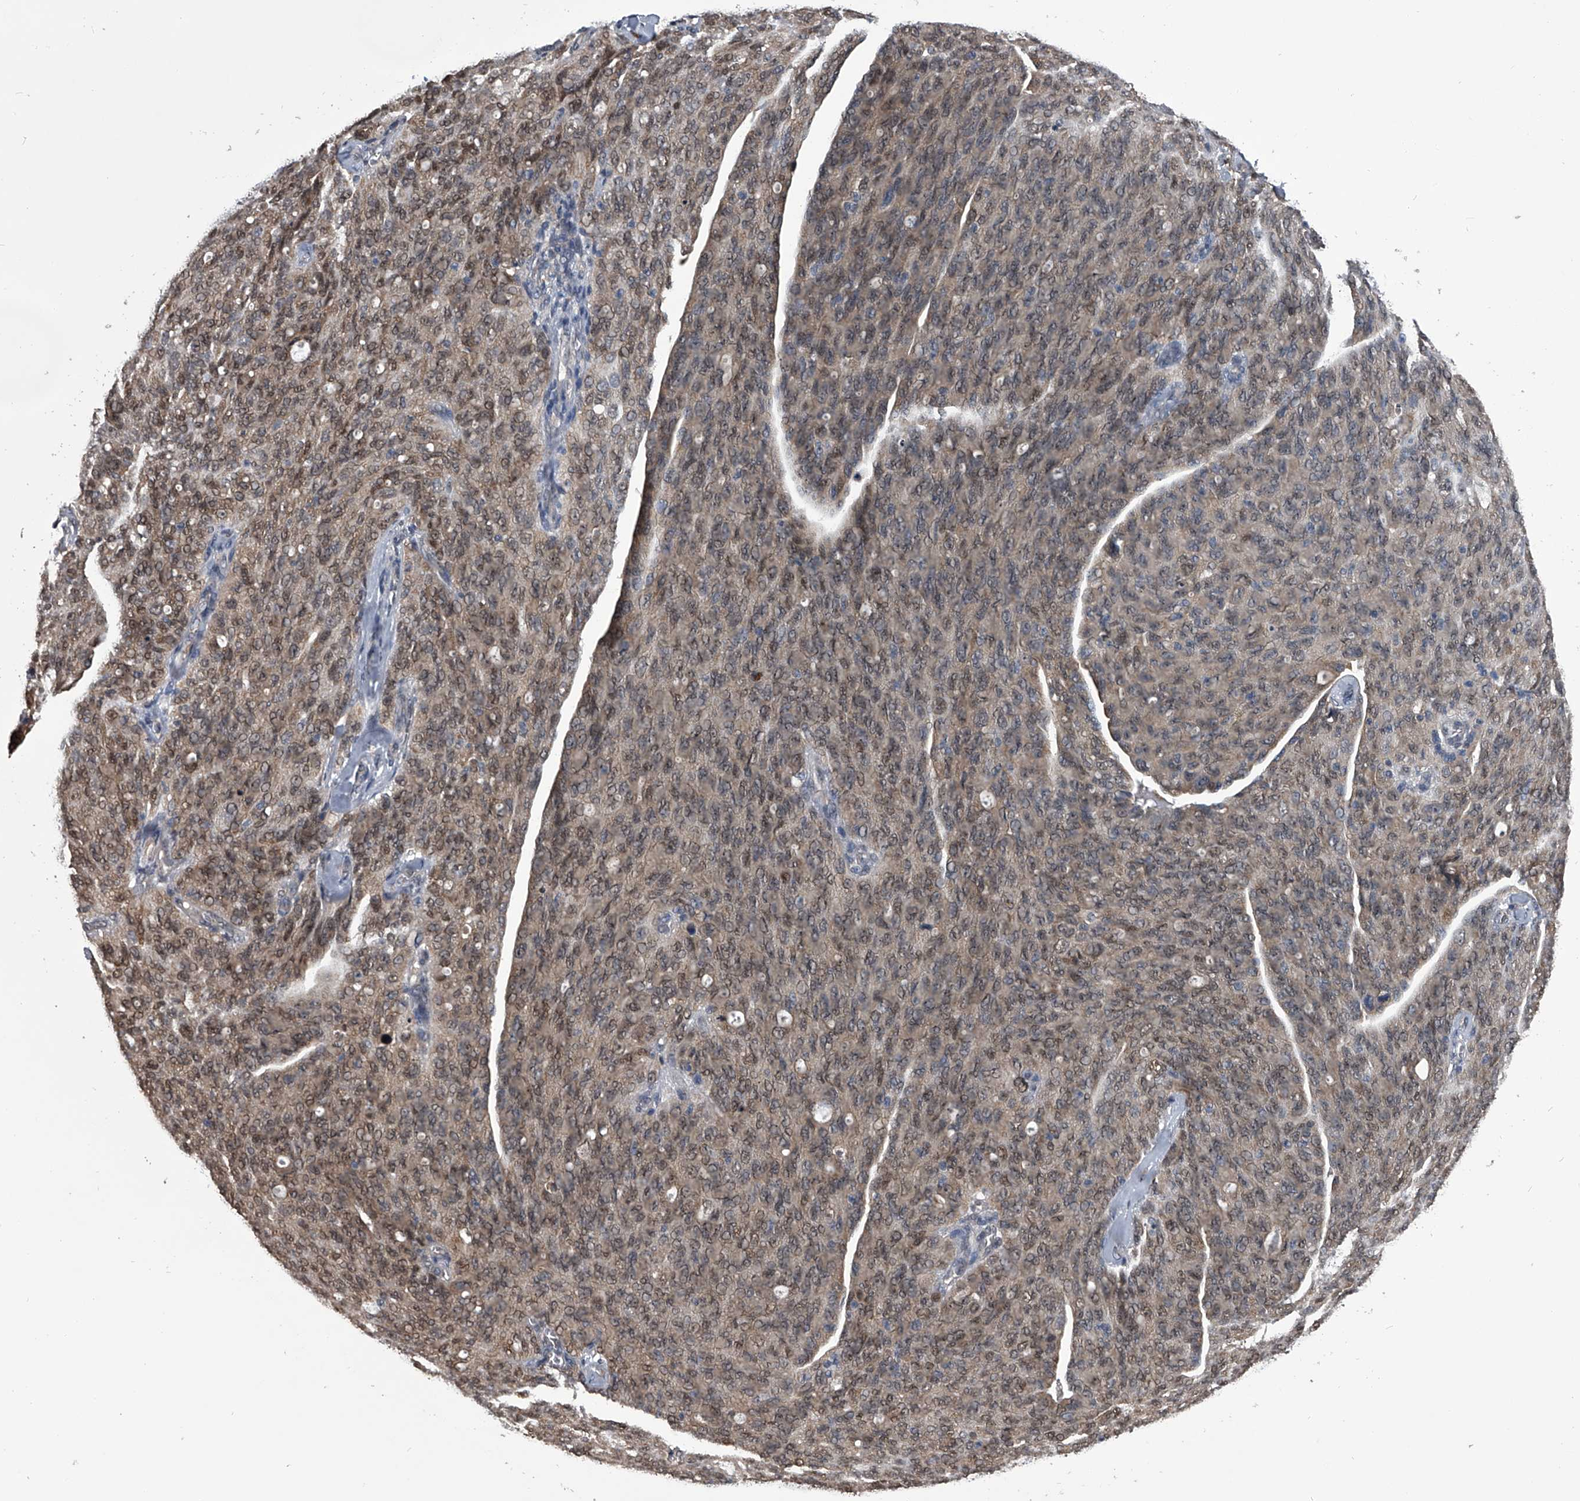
{"staining": {"intensity": "moderate", "quantity": ">75%", "location": "cytoplasmic/membranous,nuclear"}, "tissue": "ovarian cancer", "cell_type": "Tumor cells", "image_type": "cancer", "snomed": [{"axis": "morphology", "description": "Carcinoma, endometroid"}, {"axis": "topography", "description": "Ovary"}], "caption": "Immunohistochemical staining of human endometroid carcinoma (ovarian) reveals medium levels of moderate cytoplasmic/membranous and nuclear protein expression in approximately >75% of tumor cells.", "gene": "TSNAX", "patient": {"sex": "female", "age": 60}}